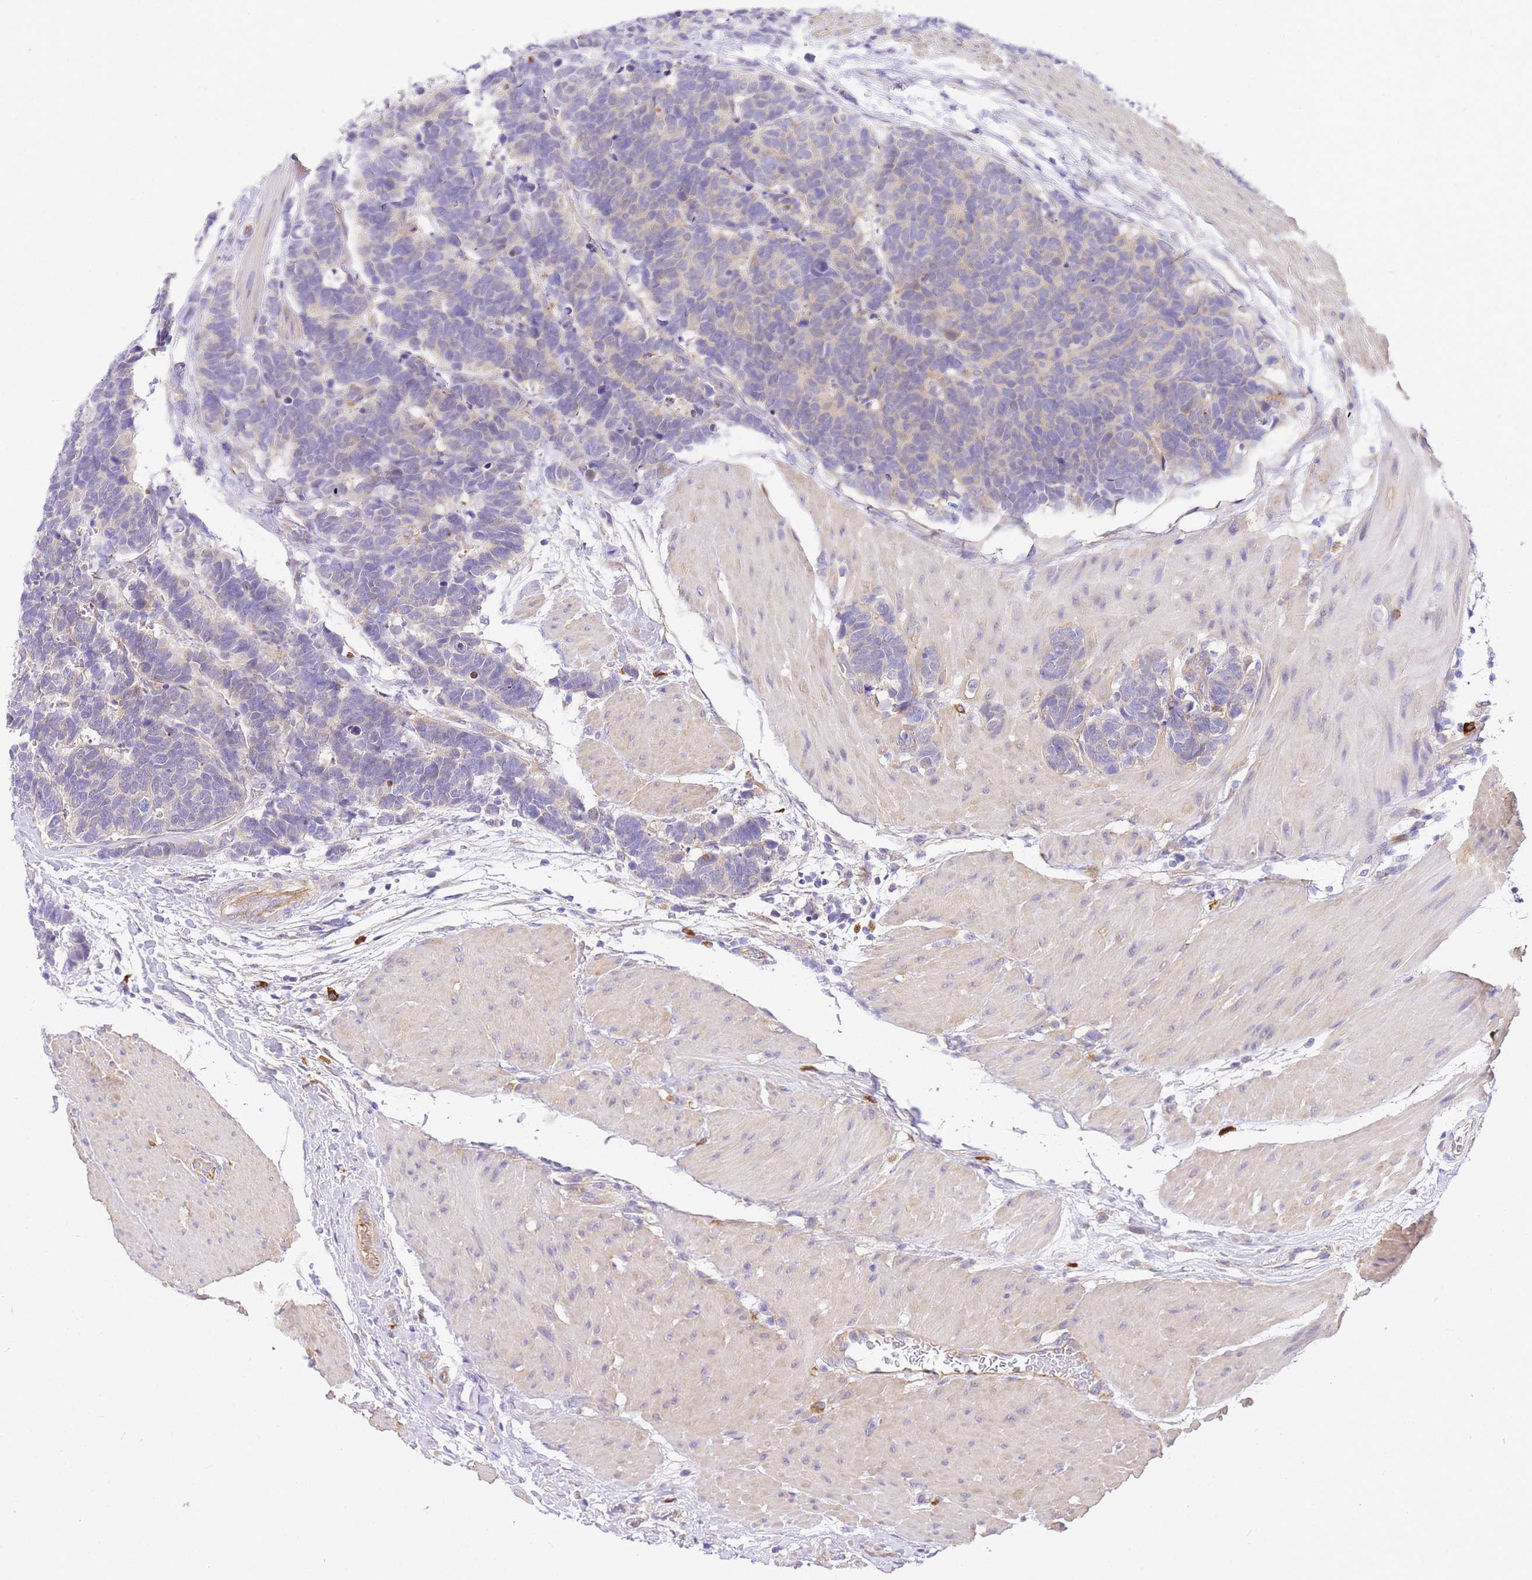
{"staining": {"intensity": "weak", "quantity": "<25%", "location": "cytoplasmic/membranous"}, "tissue": "carcinoid", "cell_type": "Tumor cells", "image_type": "cancer", "snomed": [{"axis": "morphology", "description": "Carcinoma, NOS"}, {"axis": "morphology", "description": "Carcinoid, malignant, NOS"}, {"axis": "topography", "description": "Urinary bladder"}], "caption": "Immunohistochemistry (IHC) image of carcinoid stained for a protein (brown), which reveals no expression in tumor cells. (Stains: DAB (3,3'-diaminobenzidine) immunohistochemistry with hematoxylin counter stain, Microscopy: brightfield microscopy at high magnification).", "gene": "SRSF12", "patient": {"sex": "male", "age": 57}}